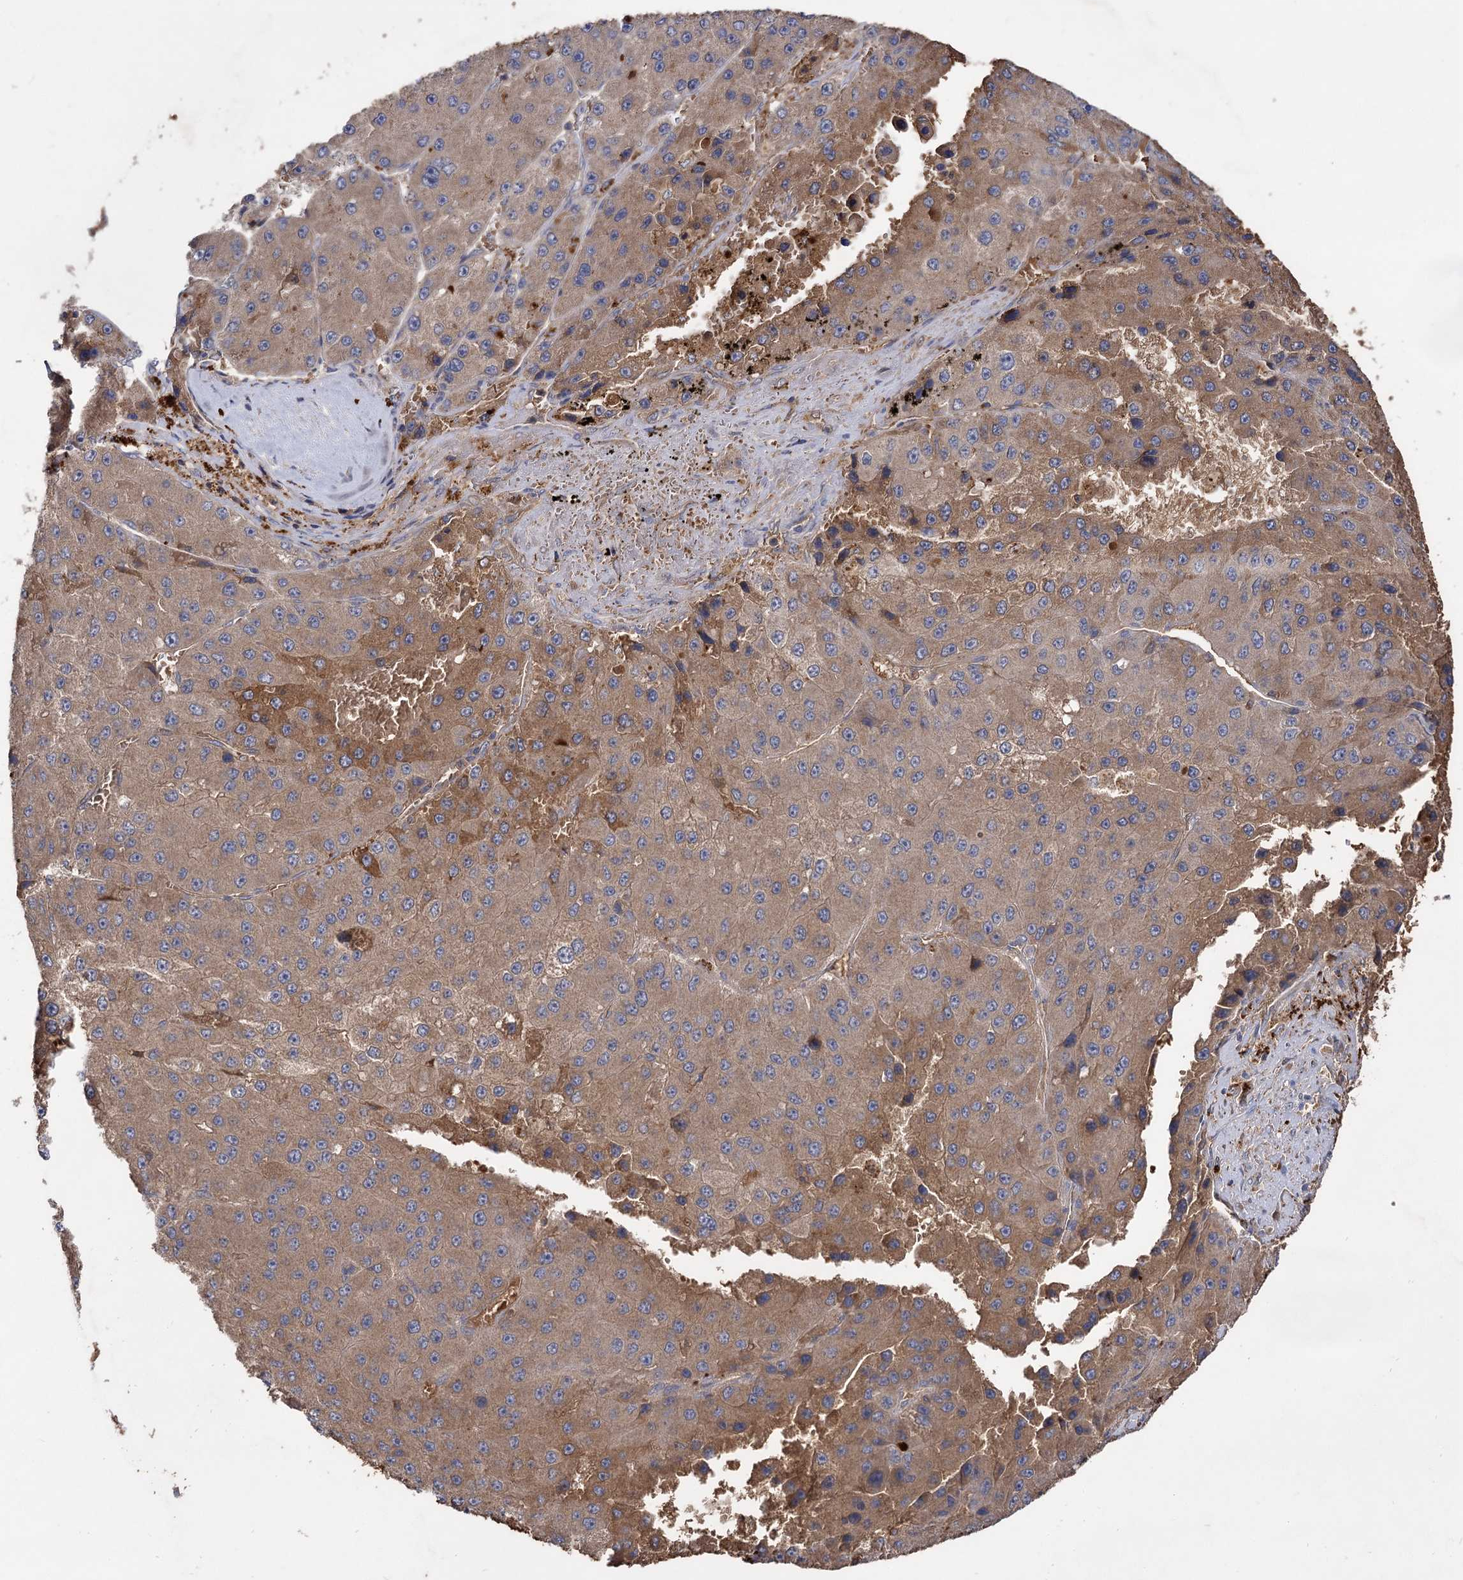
{"staining": {"intensity": "moderate", "quantity": ">75%", "location": "cytoplasmic/membranous"}, "tissue": "liver cancer", "cell_type": "Tumor cells", "image_type": "cancer", "snomed": [{"axis": "morphology", "description": "Carcinoma, Hepatocellular, NOS"}, {"axis": "topography", "description": "Liver"}], "caption": "Protein analysis of liver cancer tissue exhibits moderate cytoplasmic/membranous positivity in about >75% of tumor cells.", "gene": "USP50", "patient": {"sex": "female", "age": 73}}